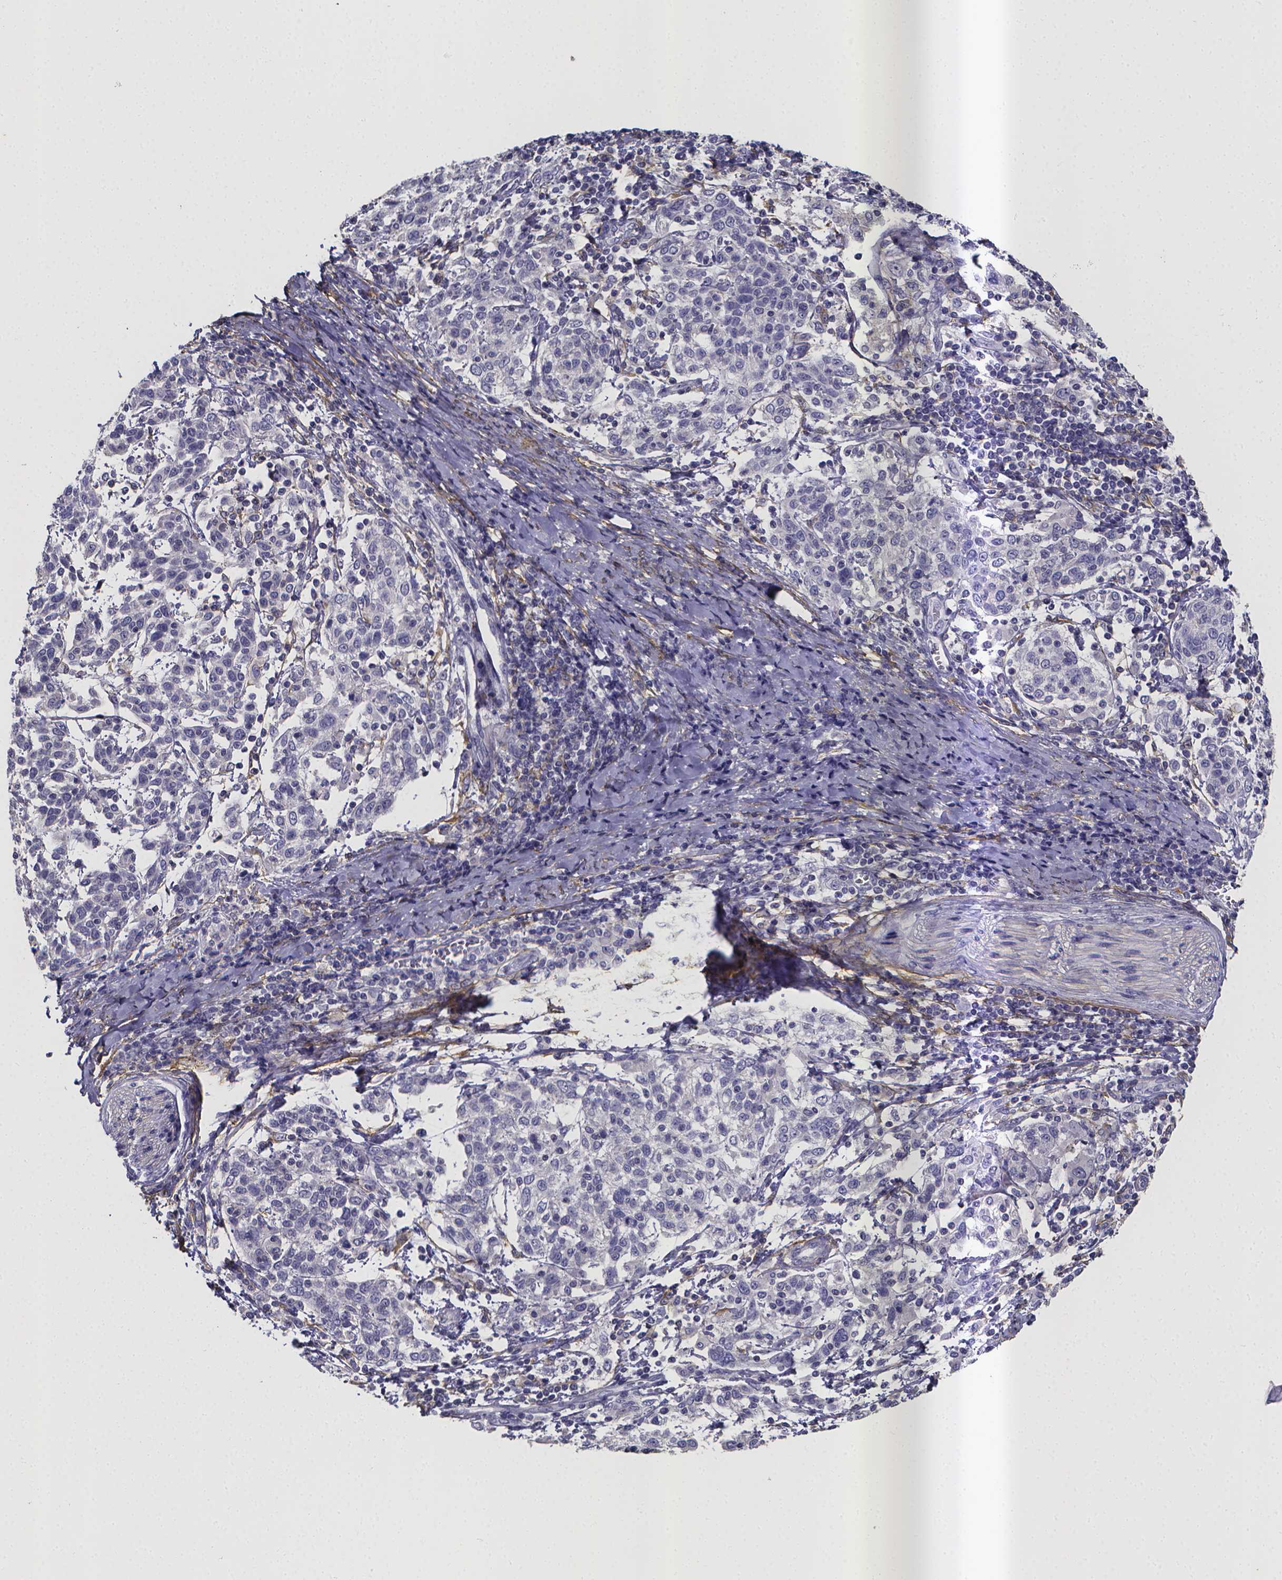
{"staining": {"intensity": "negative", "quantity": "none", "location": "none"}, "tissue": "cervical cancer", "cell_type": "Tumor cells", "image_type": "cancer", "snomed": [{"axis": "morphology", "description": "Squamous cell carcinoma, NOS"}, {"axis": "topography", "description": "Cervix"}], "caption": "Tumor cells are negative for brown protein staining in cervical squamous cell carcinoma.", "gene": "RERG", "patient": {"sex": "female", "age": 61}}